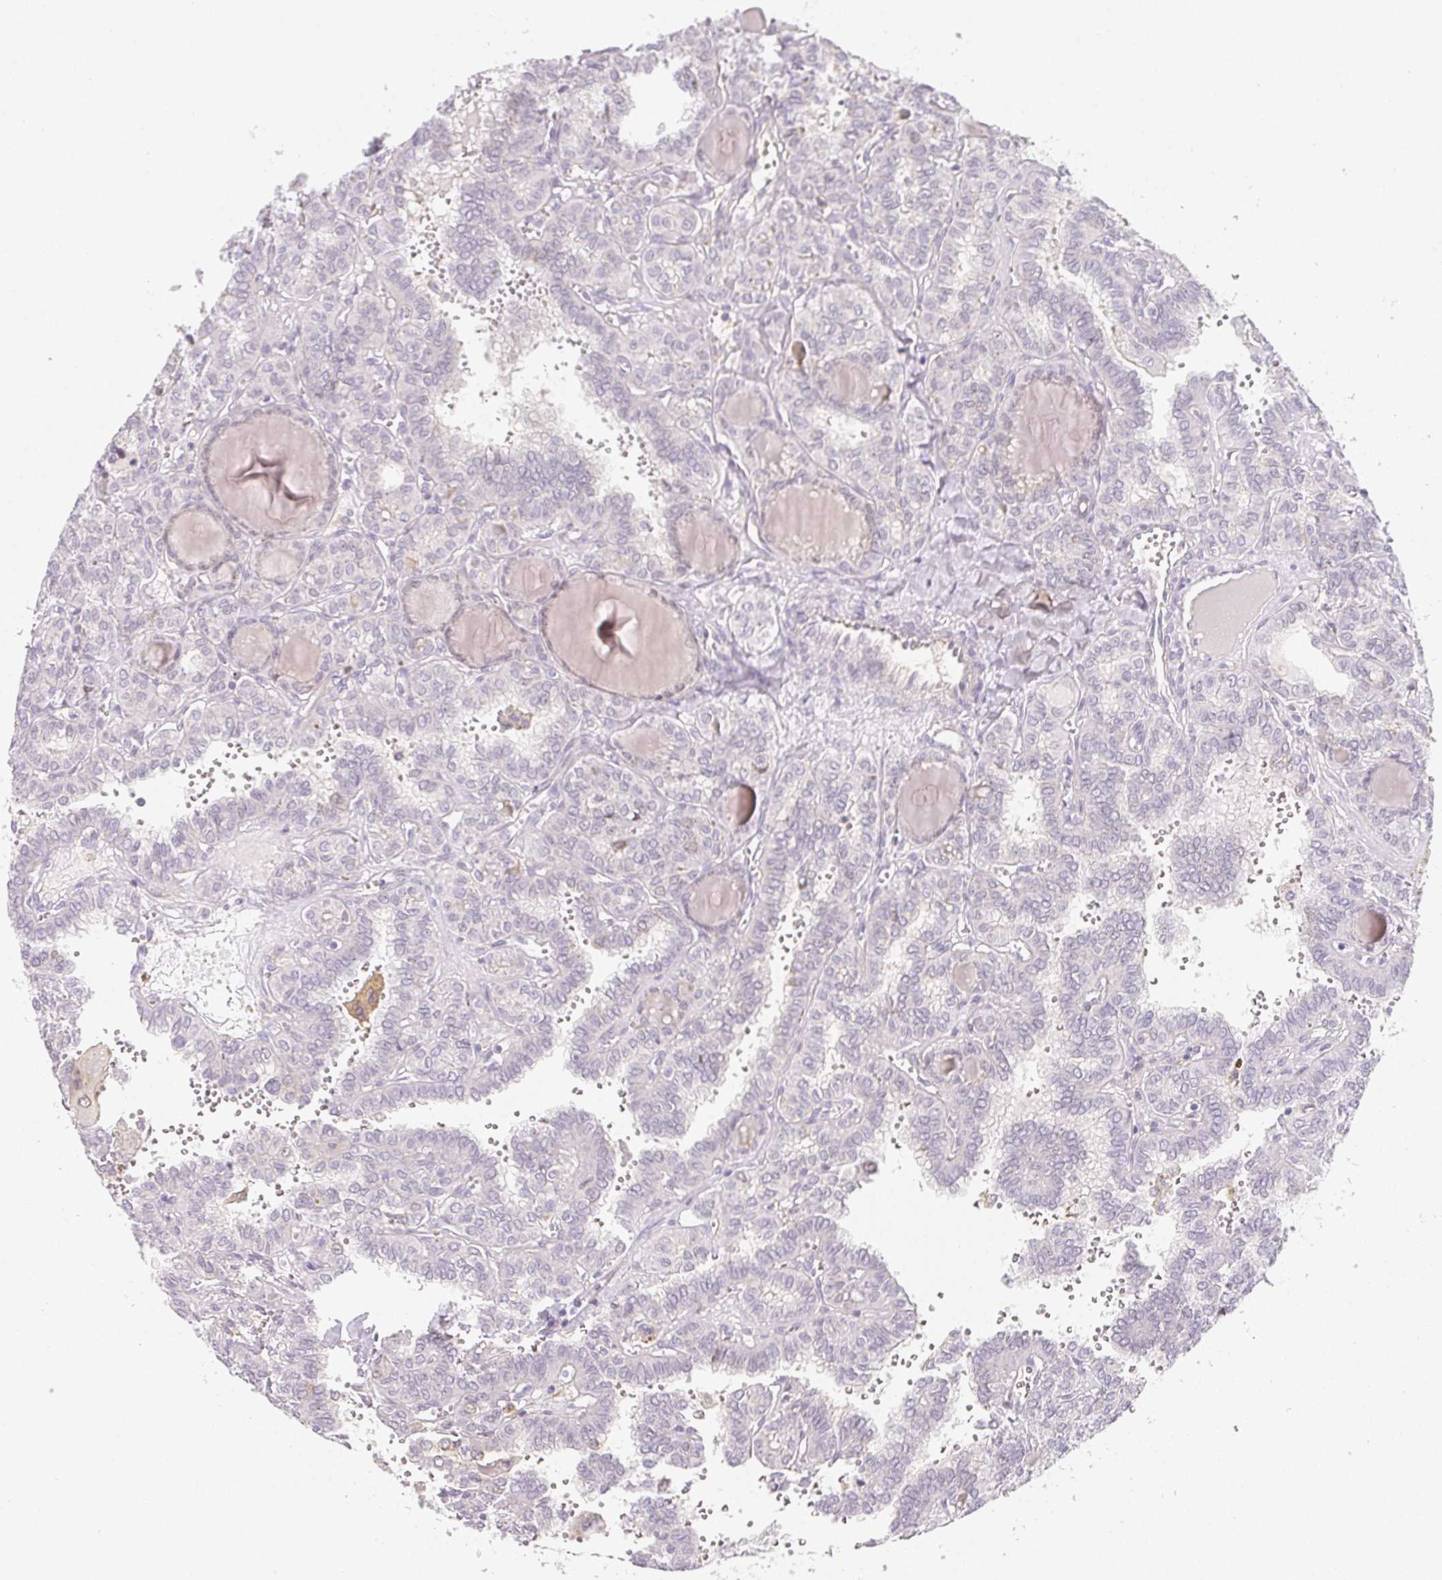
{"staining": {"intensity": "negative", "quantity": "none", "location": "none"}, "tissue": "thyroid cancer", "cell_type": "Tumor cells", "image_type": "cancer", "snomed": [{"axis": "morphology", "description": "Papillary adenocarcinoma, NOS"}, {"axis": "topography", "description": "Thyroid gland"}], "caption": "Immunohistochemical staining of human thyroid cancer exhibits no significant staining in tumor cells.", "gene": "LRRC23", "patient": {"sex": "female", "age": 41}}